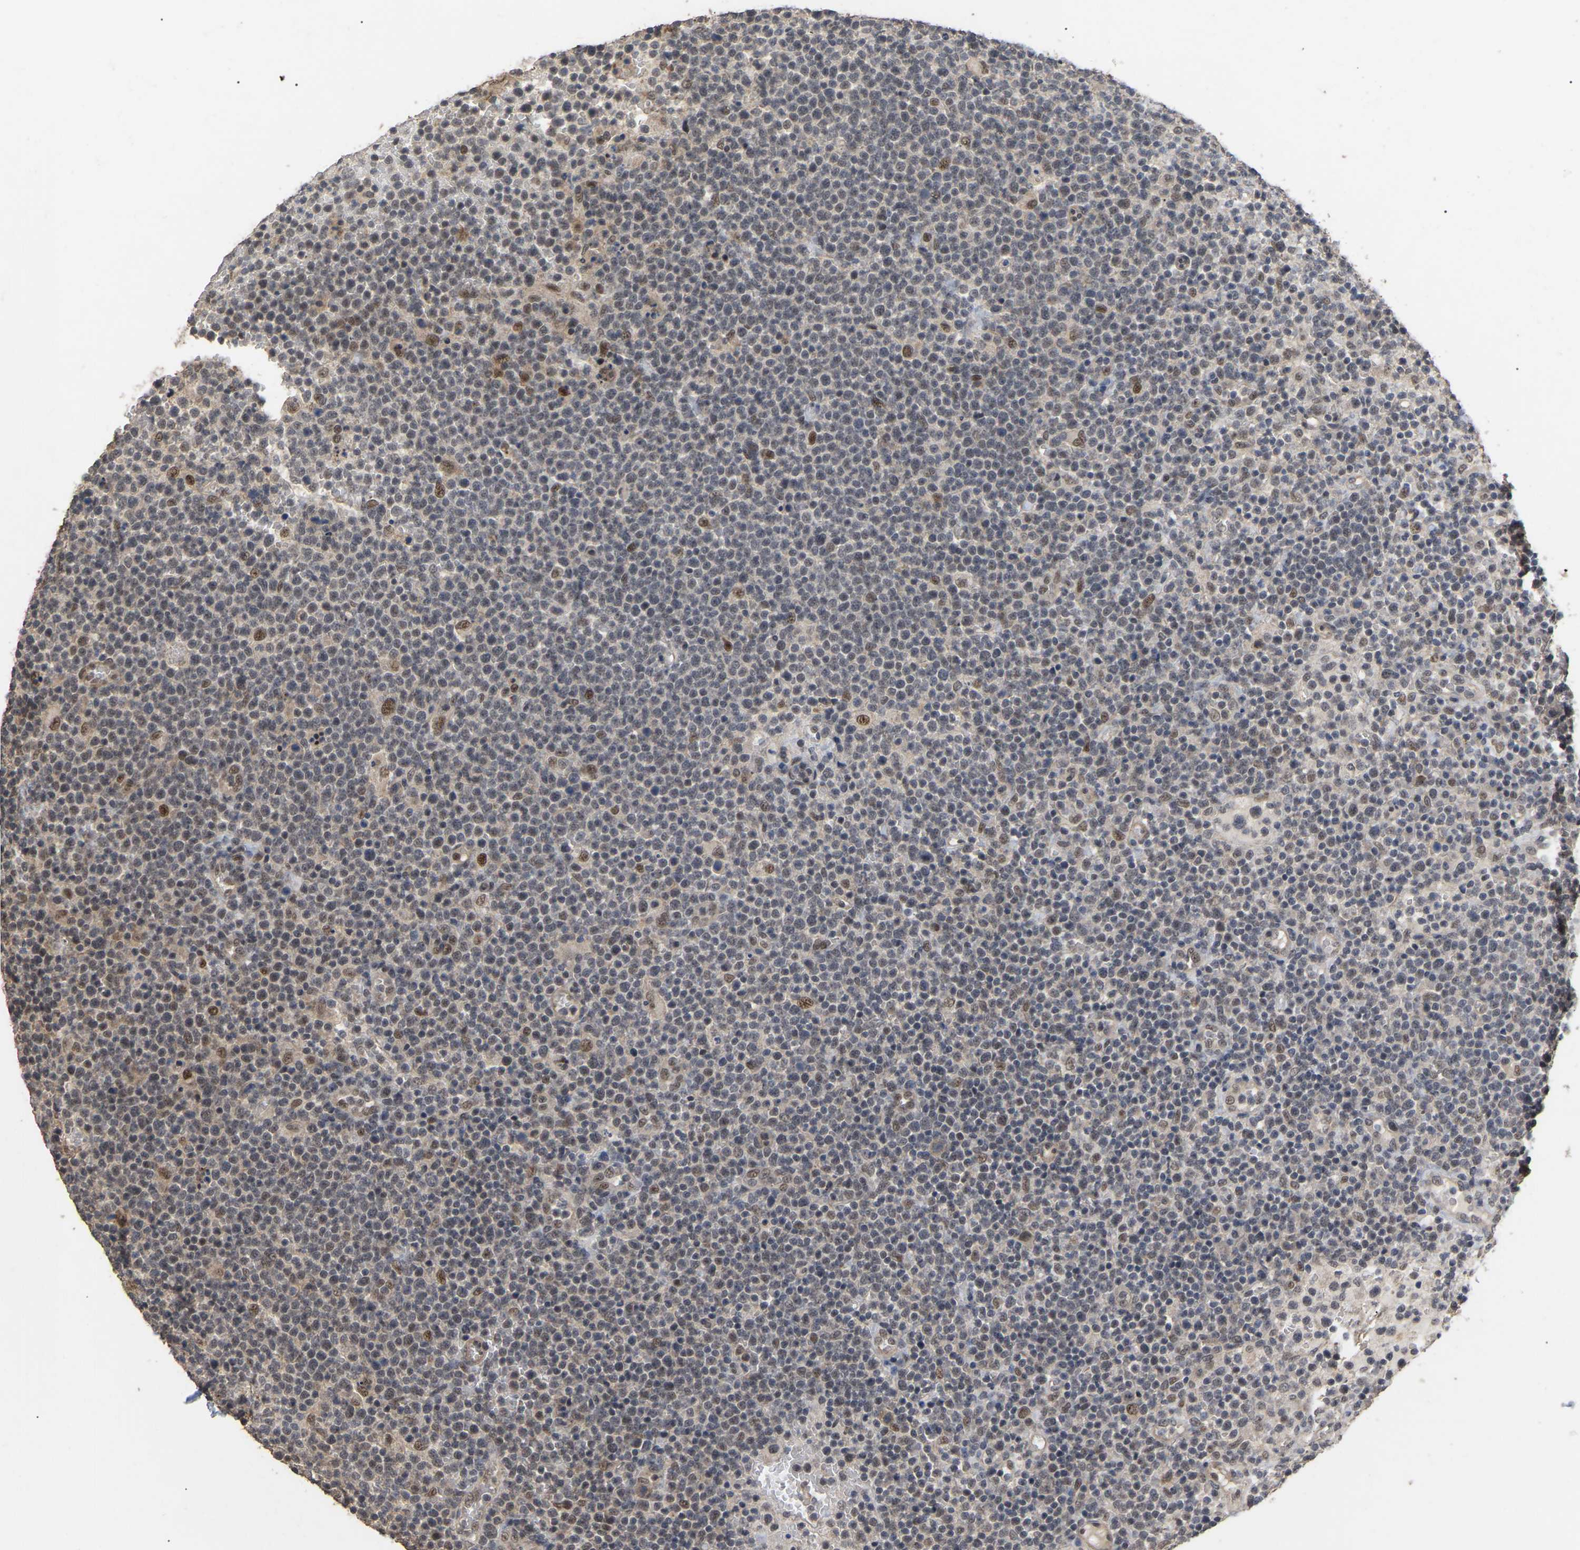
{"staining": {"intensity": "moderate", "quantity": "<25%", "location": "nuclear"}, "tissue": "lymphoma", "cell_type": "Tumor cells", "image_type": "cancer", "snomed": [{"axis": "morphology", "description": "Malignant lymphoma, non-Hodgkin's type, High grade"}, {"axis": "topography", "description": "Lymph node"}], "caption": "Lymphoma stained with DAB (3,3'-diaminobenzidine) immunohistochemistry (IHC) displays low levels of moderate nuclear staining in about <25% of tumor cells. The staining is performed using DAB (3,3'-diaminobenzidine) brown chromogen to label protein expression. The nuclei are counter-stained blue using hematoxylin.", "gene": "JAZF1", "patient": {"sex": "male", "age": 61}}